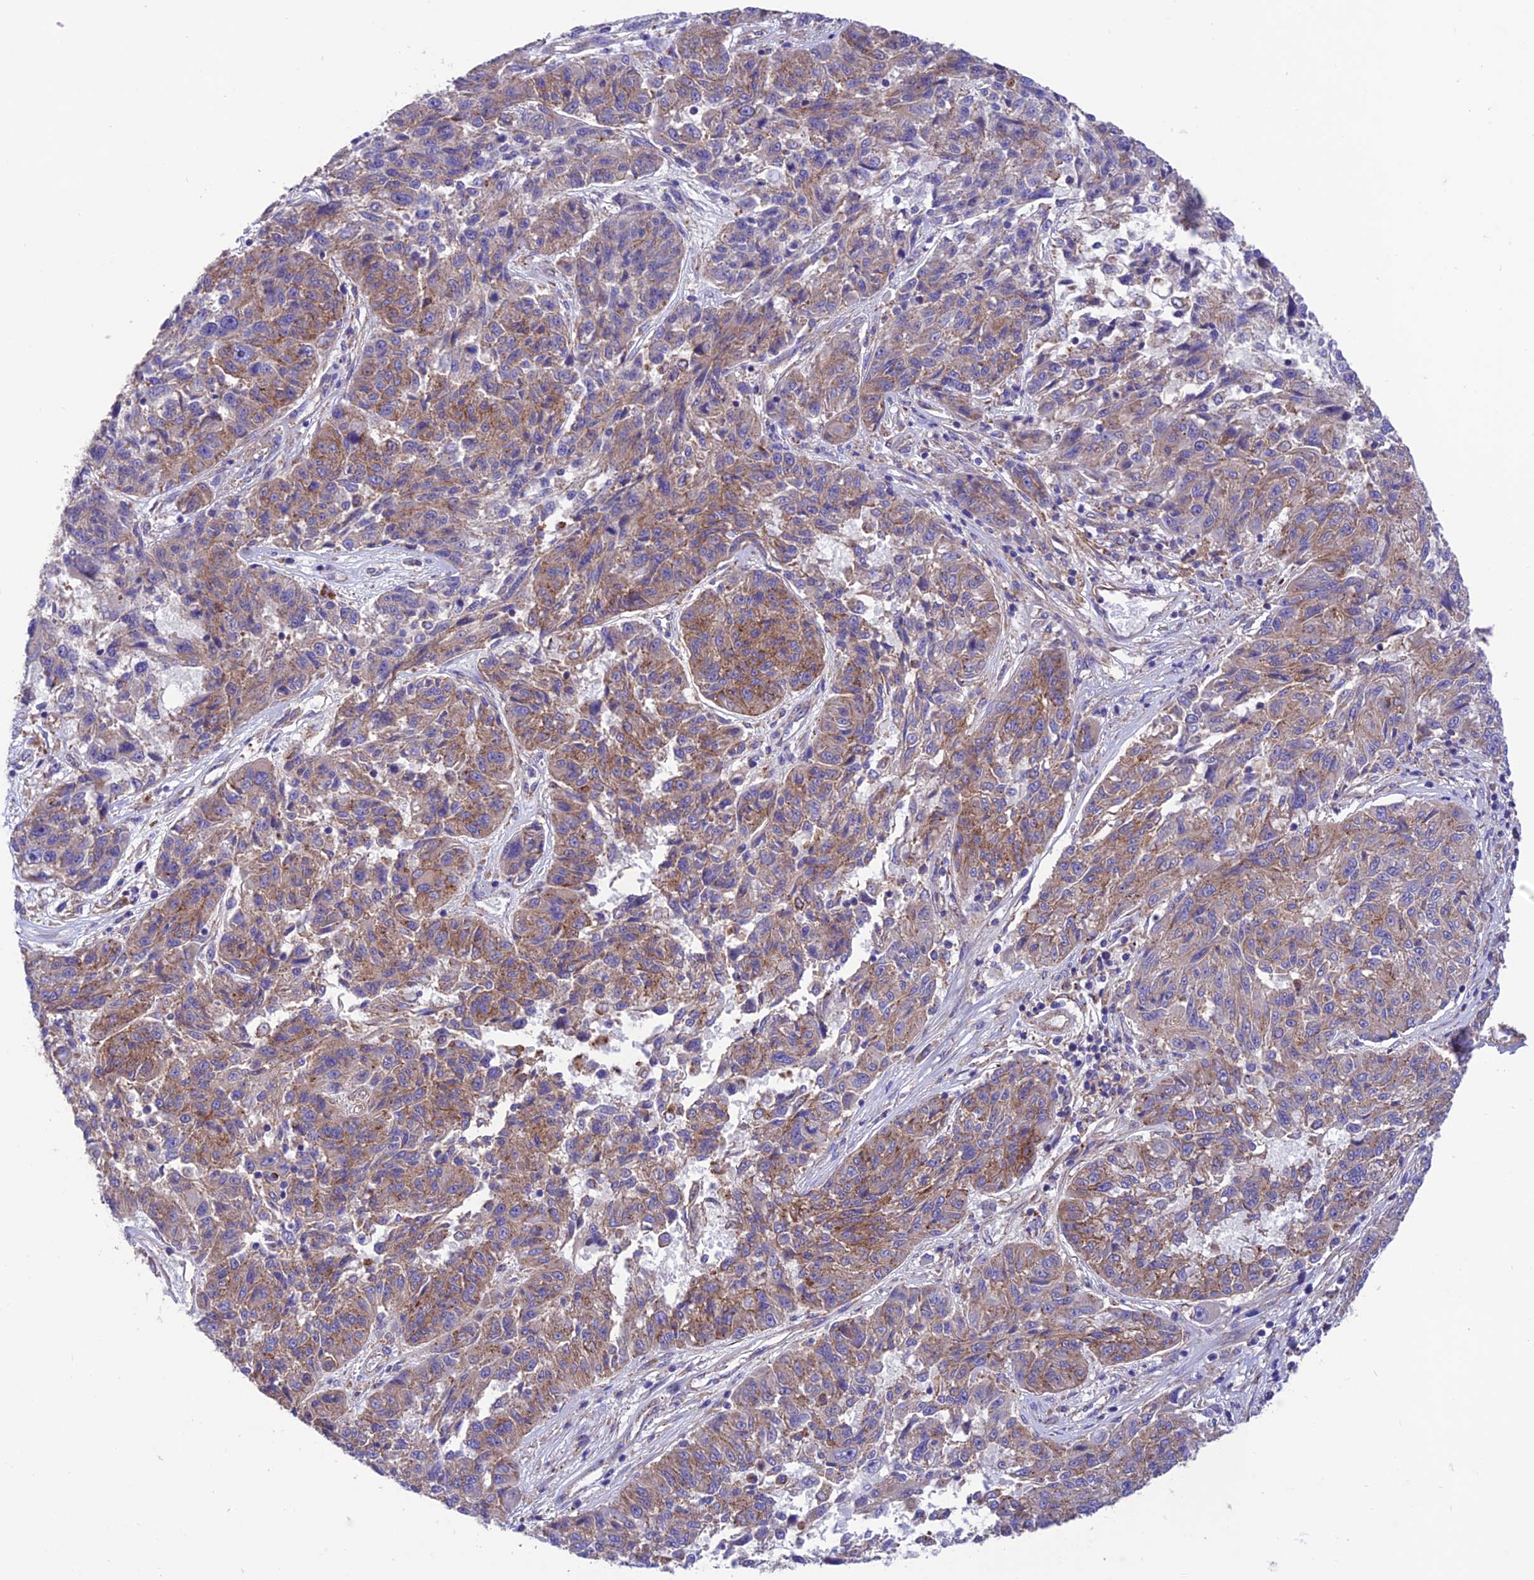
{"staining": {"intensity": "moderate", "quantity": ">75%", "location": "cytoplasmic/membranous"}, "tissue": "melanoma", "cell_type": "Tumor cells", "image_type": "cancer", "snomed": [{"axis": "morphology", "description": "Malignant melanoma, NOS"}, {"axis": "topography", "description": "Skin"}], "caption": "IHC (DAB) staining of human melanoma exhibits moderate cytoplasmic/membranous protein positivity in about >75% of tumor cells. The staining was performed using DAB (3,3'-diaminobenzidine), with brown indicating positive protein expression. Nuclei are stained blue with hematoxylin.", "gene": "VPS16", "patient": {"sex": "male", "age": 53}}